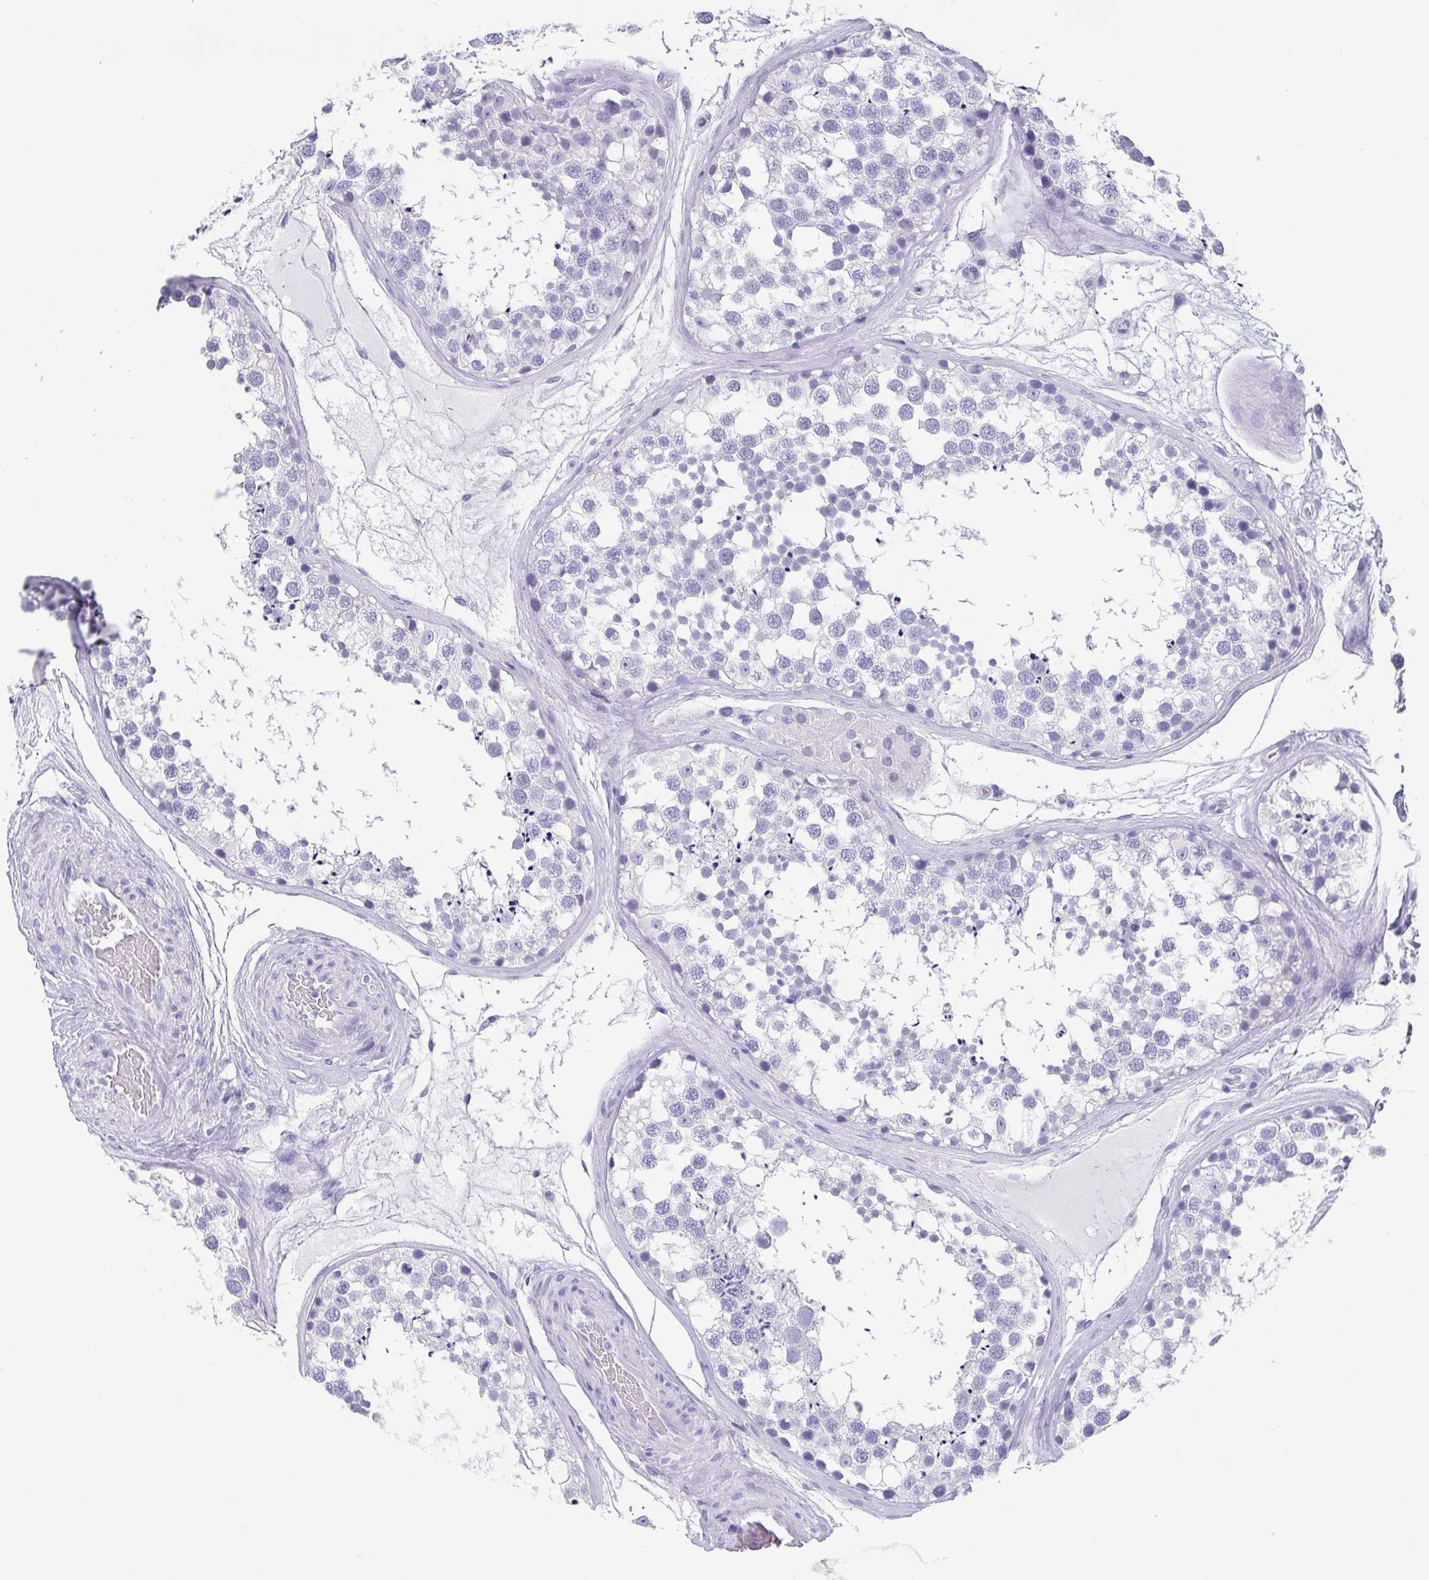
{"staining": {"intensity": "negative", "quantity": "none", "location": "none"}, "tissue": "testis", "cell_type": "Cells in seminiferous ducts", "image_type": "normal", "snomed": [{"axis": "morphology", "description": "Normal tissue, NOS"}, {"axis": "morphology", "description": "Seminoma, NOS"}, {"axis": "topography", "description": "Testis"}], "caption": "High power microscopy micrograph of an immunohistochemistry histopathology image of benign testis, revealing no significant expression in cells in seminiferous ducts.", "gene": "SCGN", "patient": {"sex": "male", "age": 65}}